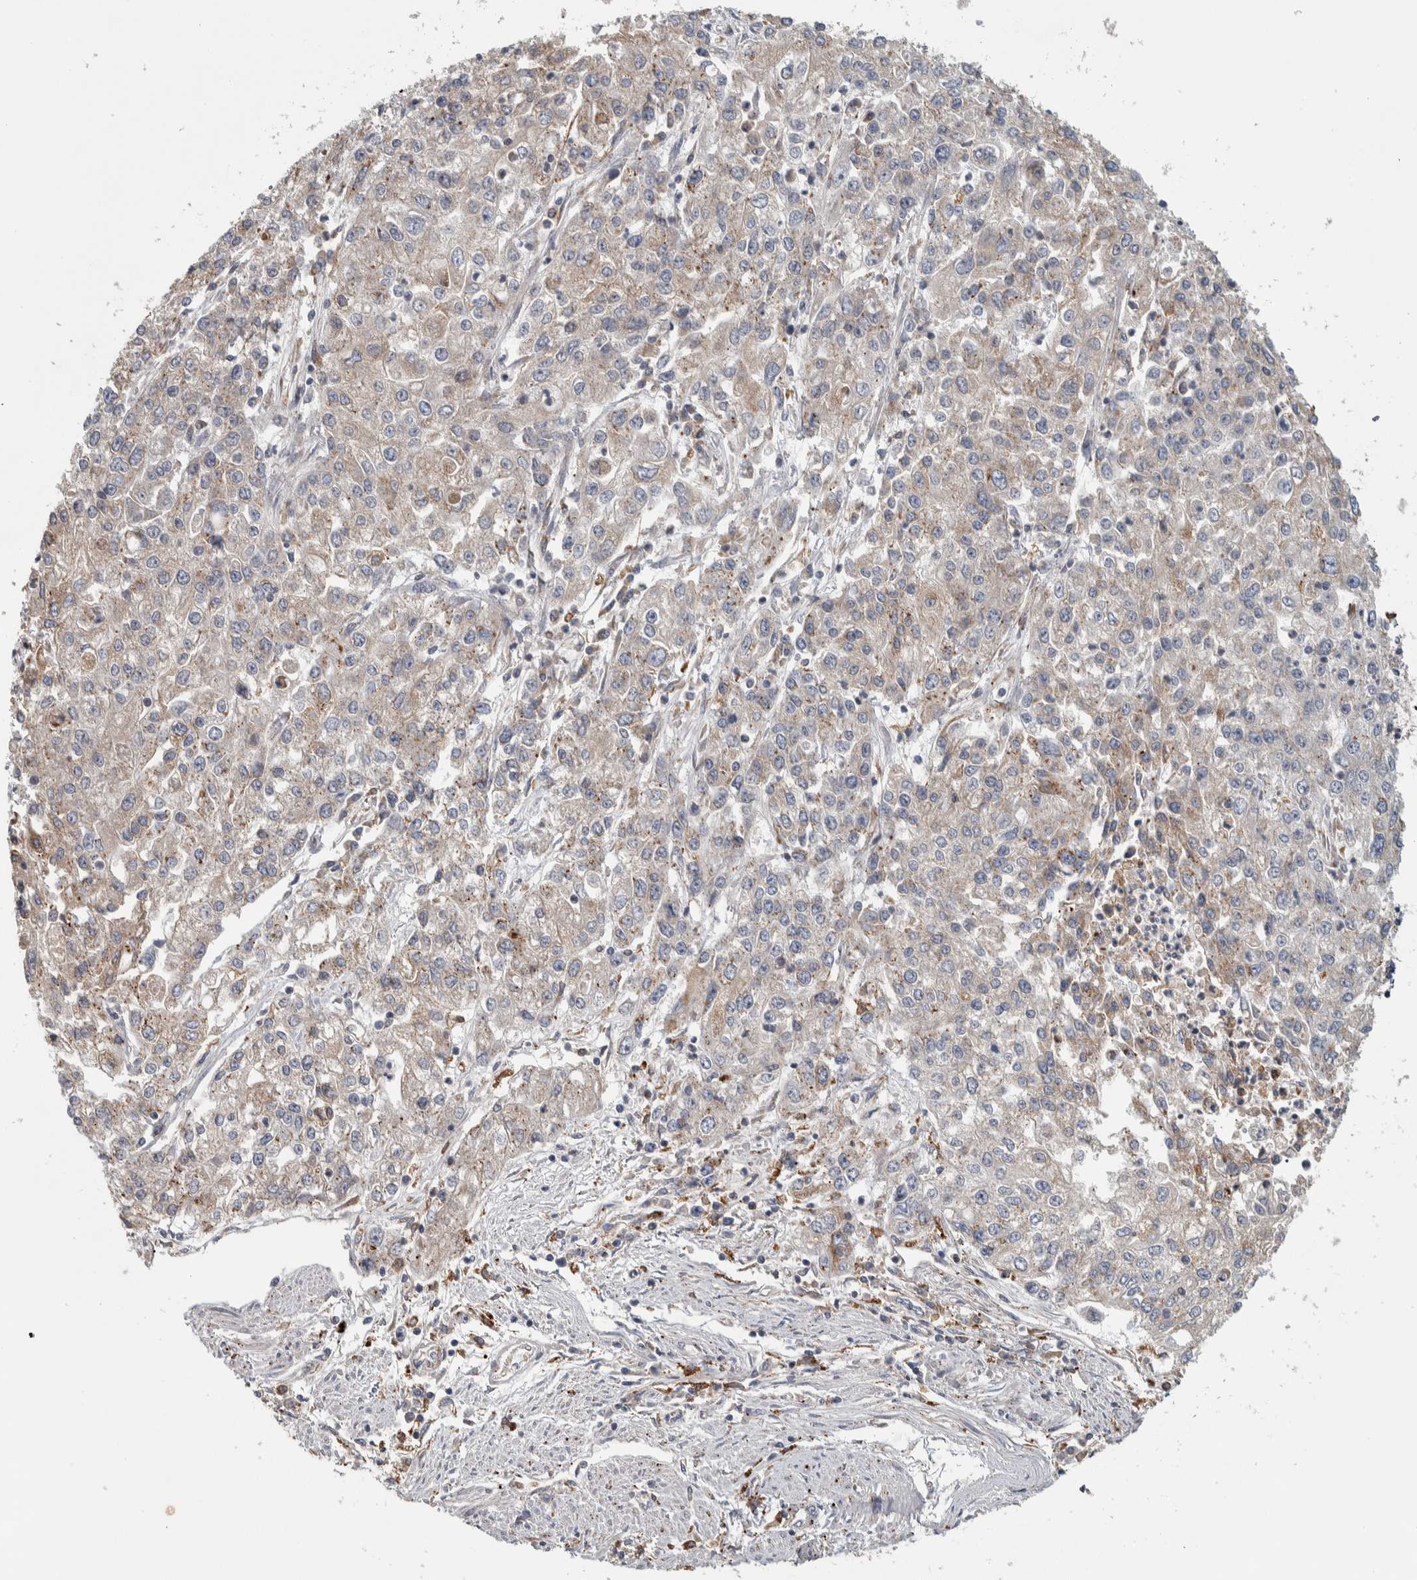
{"staining": {"intensity": "weak", "quantity": "<25%", "location": "cytoplasmic/membranous"}, "tissue": "endometrial cancer", "cell_type": "Tumor cells", "image_type": "cancer", "snomed": [{"axis": "morphology", "description": "Adenocarcinoma, NOS"}, {"axis": "topography", "description": "Endometrium"}], "caption": "DAB (3,3'-diaminobenzidine) immunohistochemical staining of endometrial cancer shows no significant expression in tumor cells.", "gene": "ADPRM", "patient": {"sex": "female", "age": 49}}